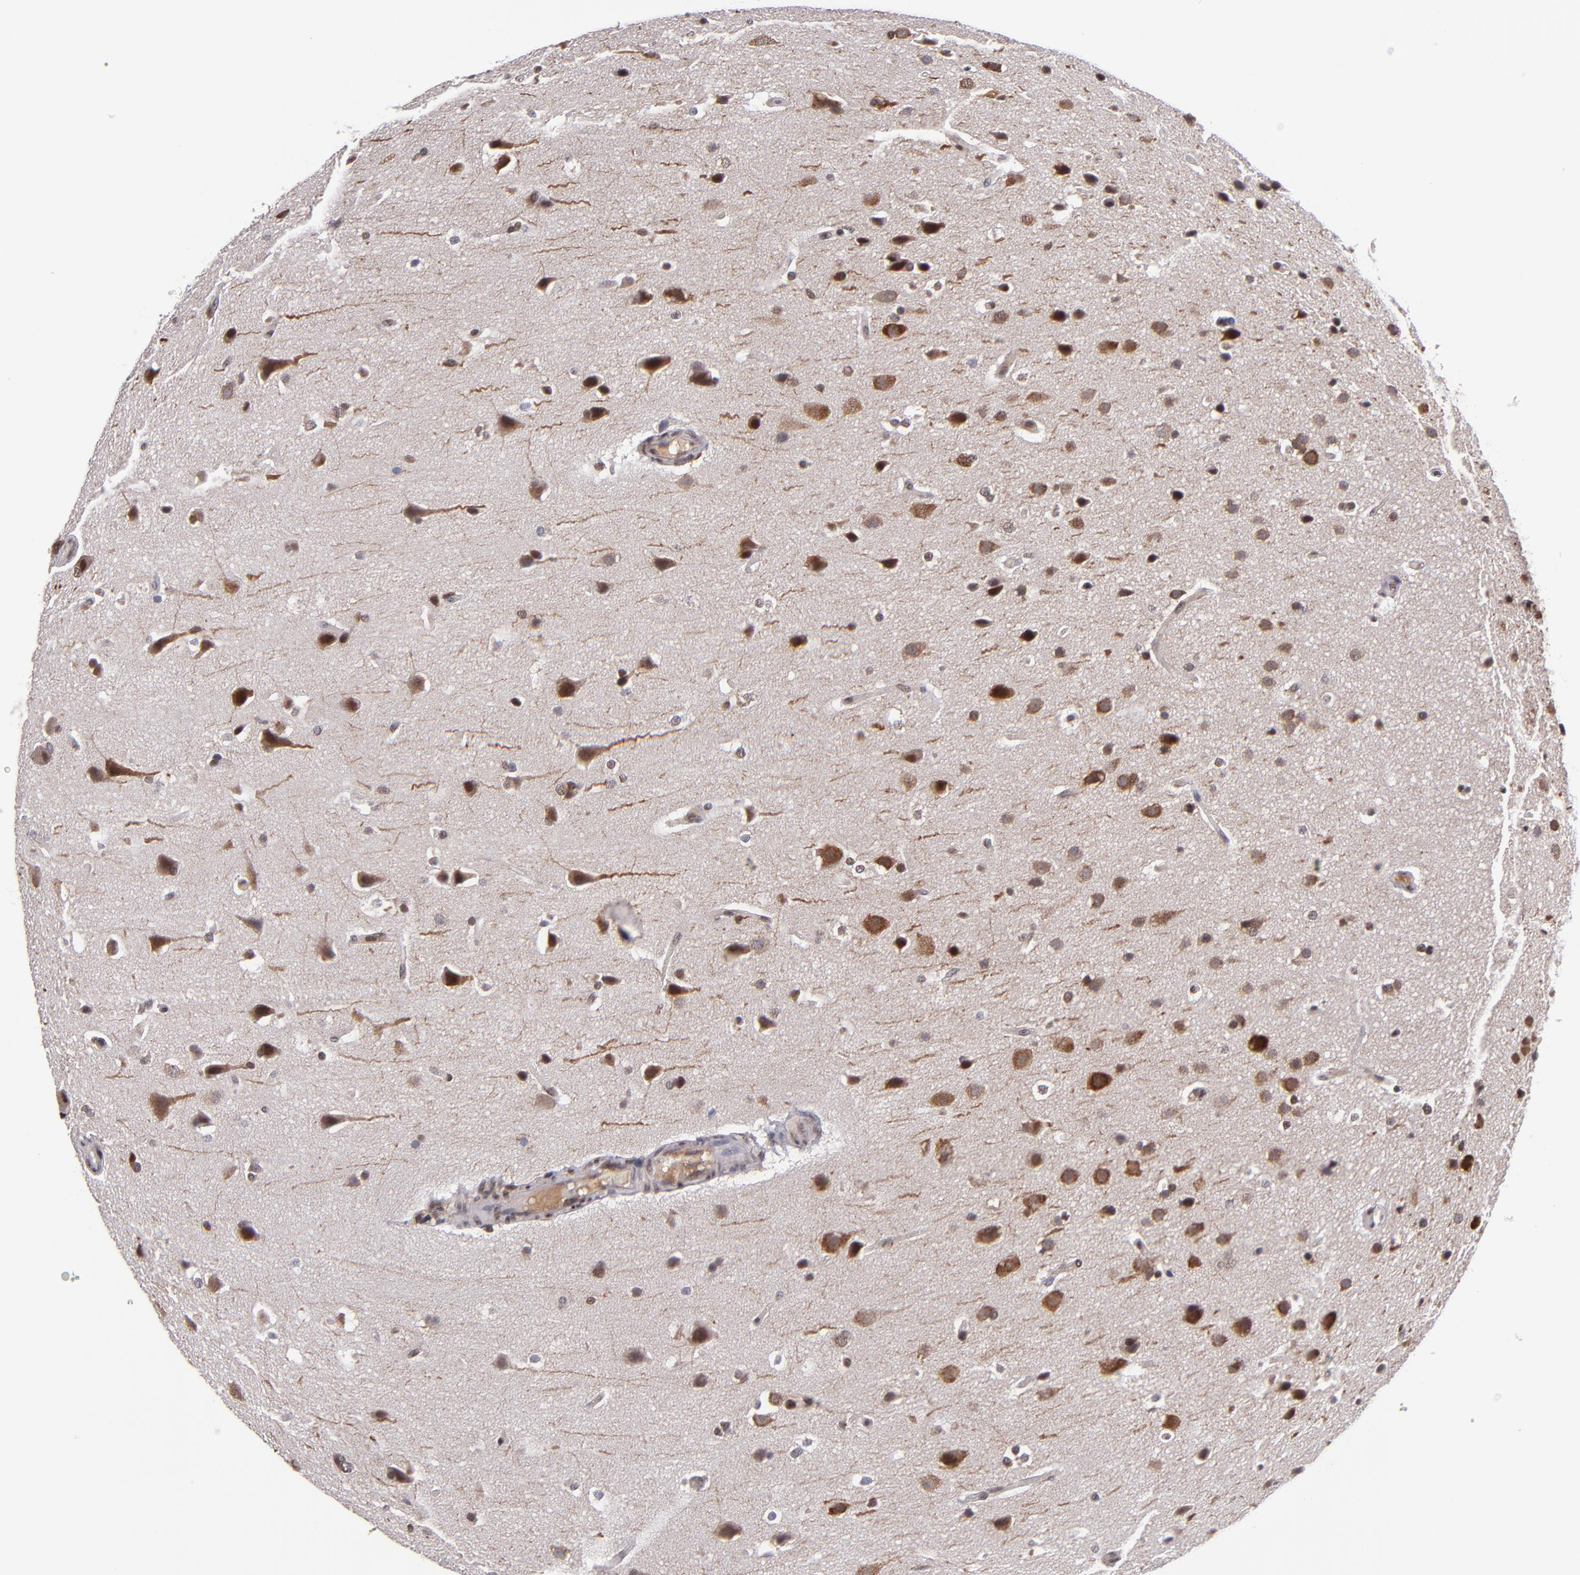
{"staining": {"intensity": "moderate", "quantity": ">75%", "location": "nuclear"}, "tissue": "glioma", "cell_type": "Tumor cells", "image_type": "cancer", "snomed": [{"axis": "morphology", "description": "Glioma, malignant, Low grade"}, {"axis": "topography", "description": "Cerebral cortex"}], "caption": "Immunohistochemical staining of malignant glioma (low-grade) reveals medium levels of moderate nuclear positivity in about >75% of tumor cells.", "gene": "EP300", "patient": {"sex": "female", "age": 47}}